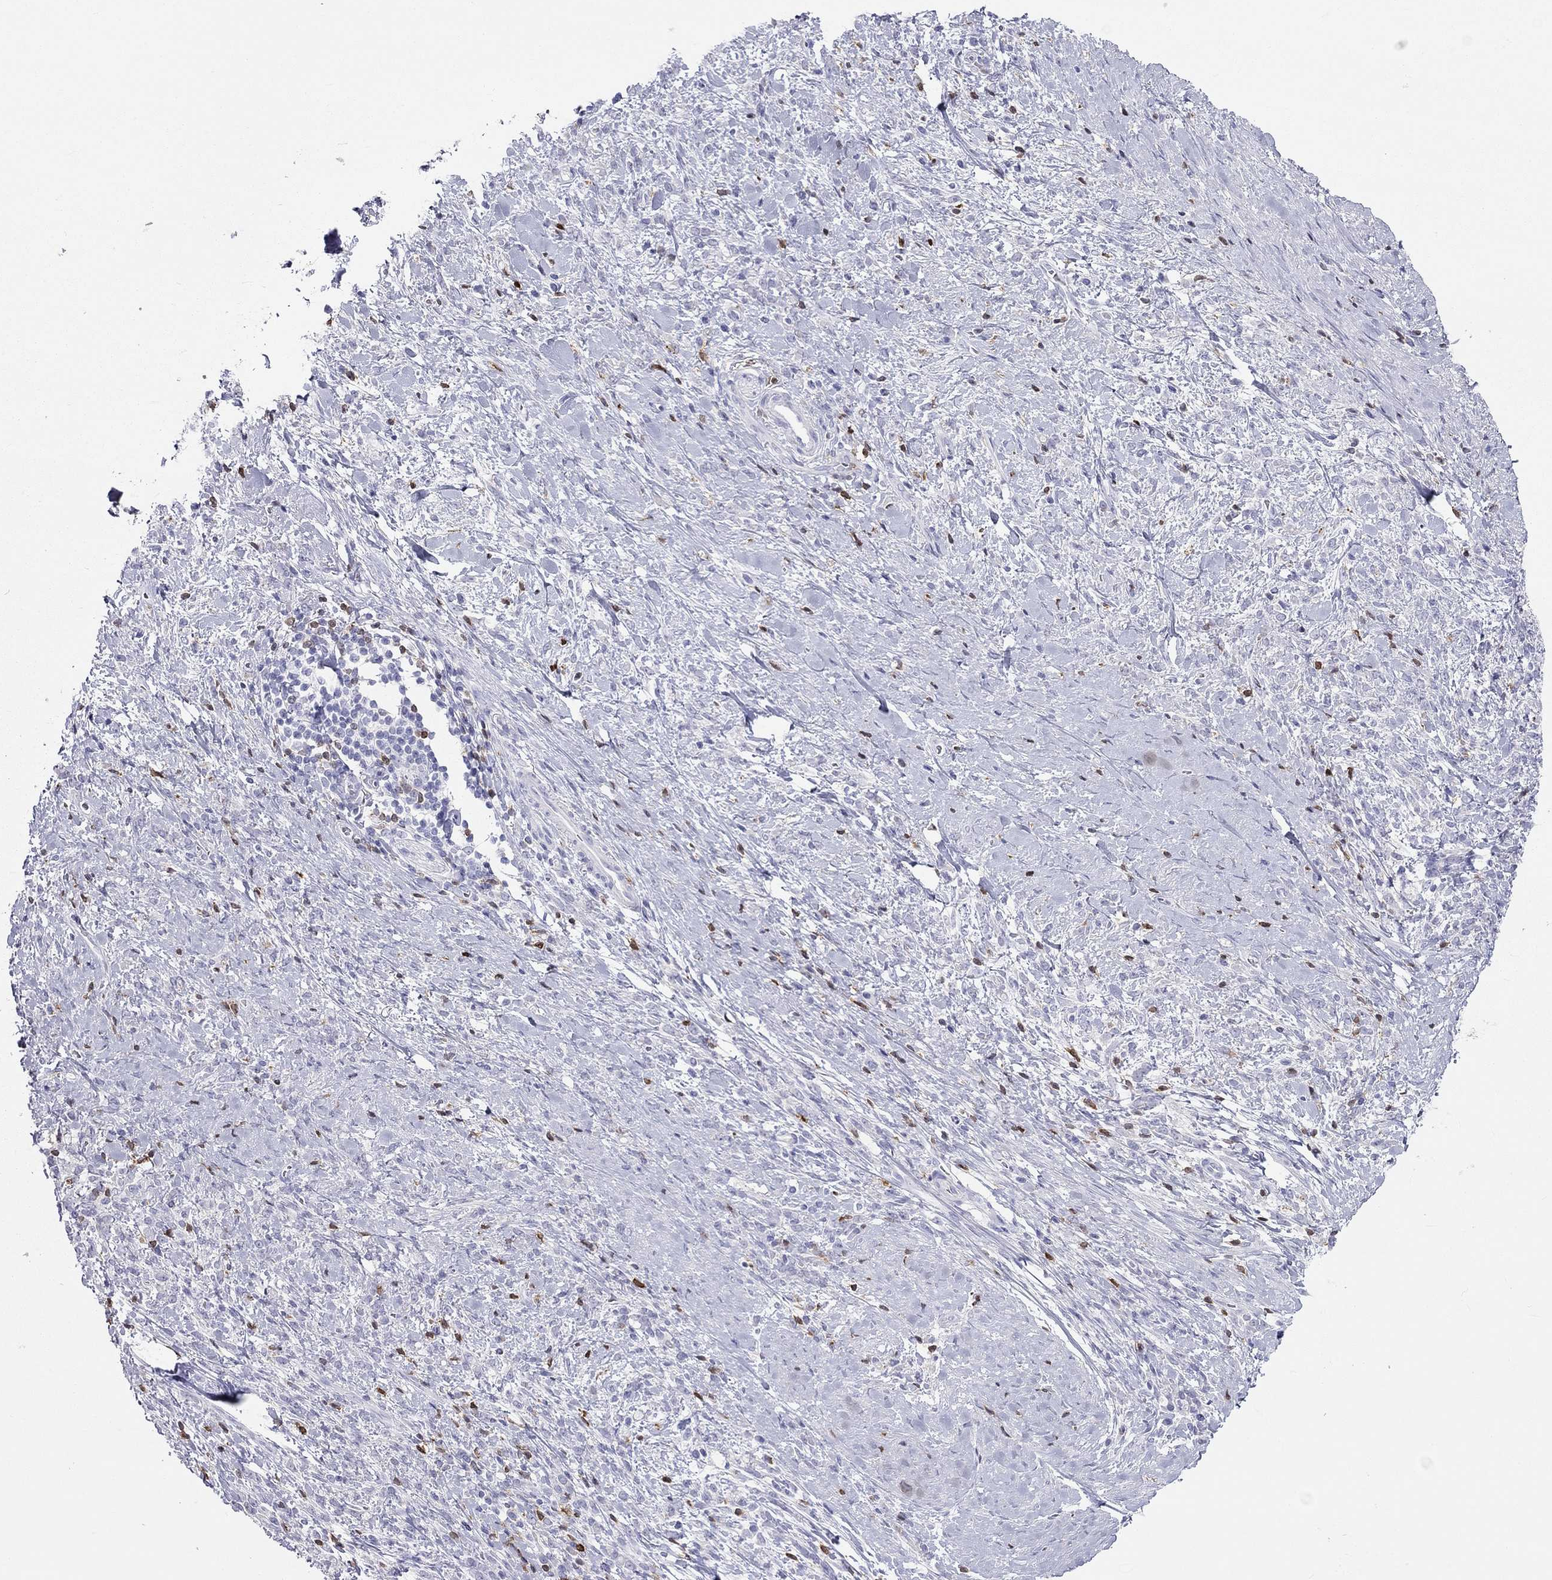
{"staining": {"intensity": "negative", "quantity": "none", "location": "none"}, "tissue": "stomach cancer", "cell_type": "Tumor cells", "image_type": "cancer", "snomed": [{"axis": "morphology", "description": "Adenocarcinoma, NOS"}, {"axis": "topography", "description": "Stomach"}], "caption": "Histopathology image shows no significant protein expression in tumor cells of stomach adenocarcinoma. Nuclei are stained in blue.", "gene": "SH2D2A", "patient": {"sex": "female", "age": 57}}